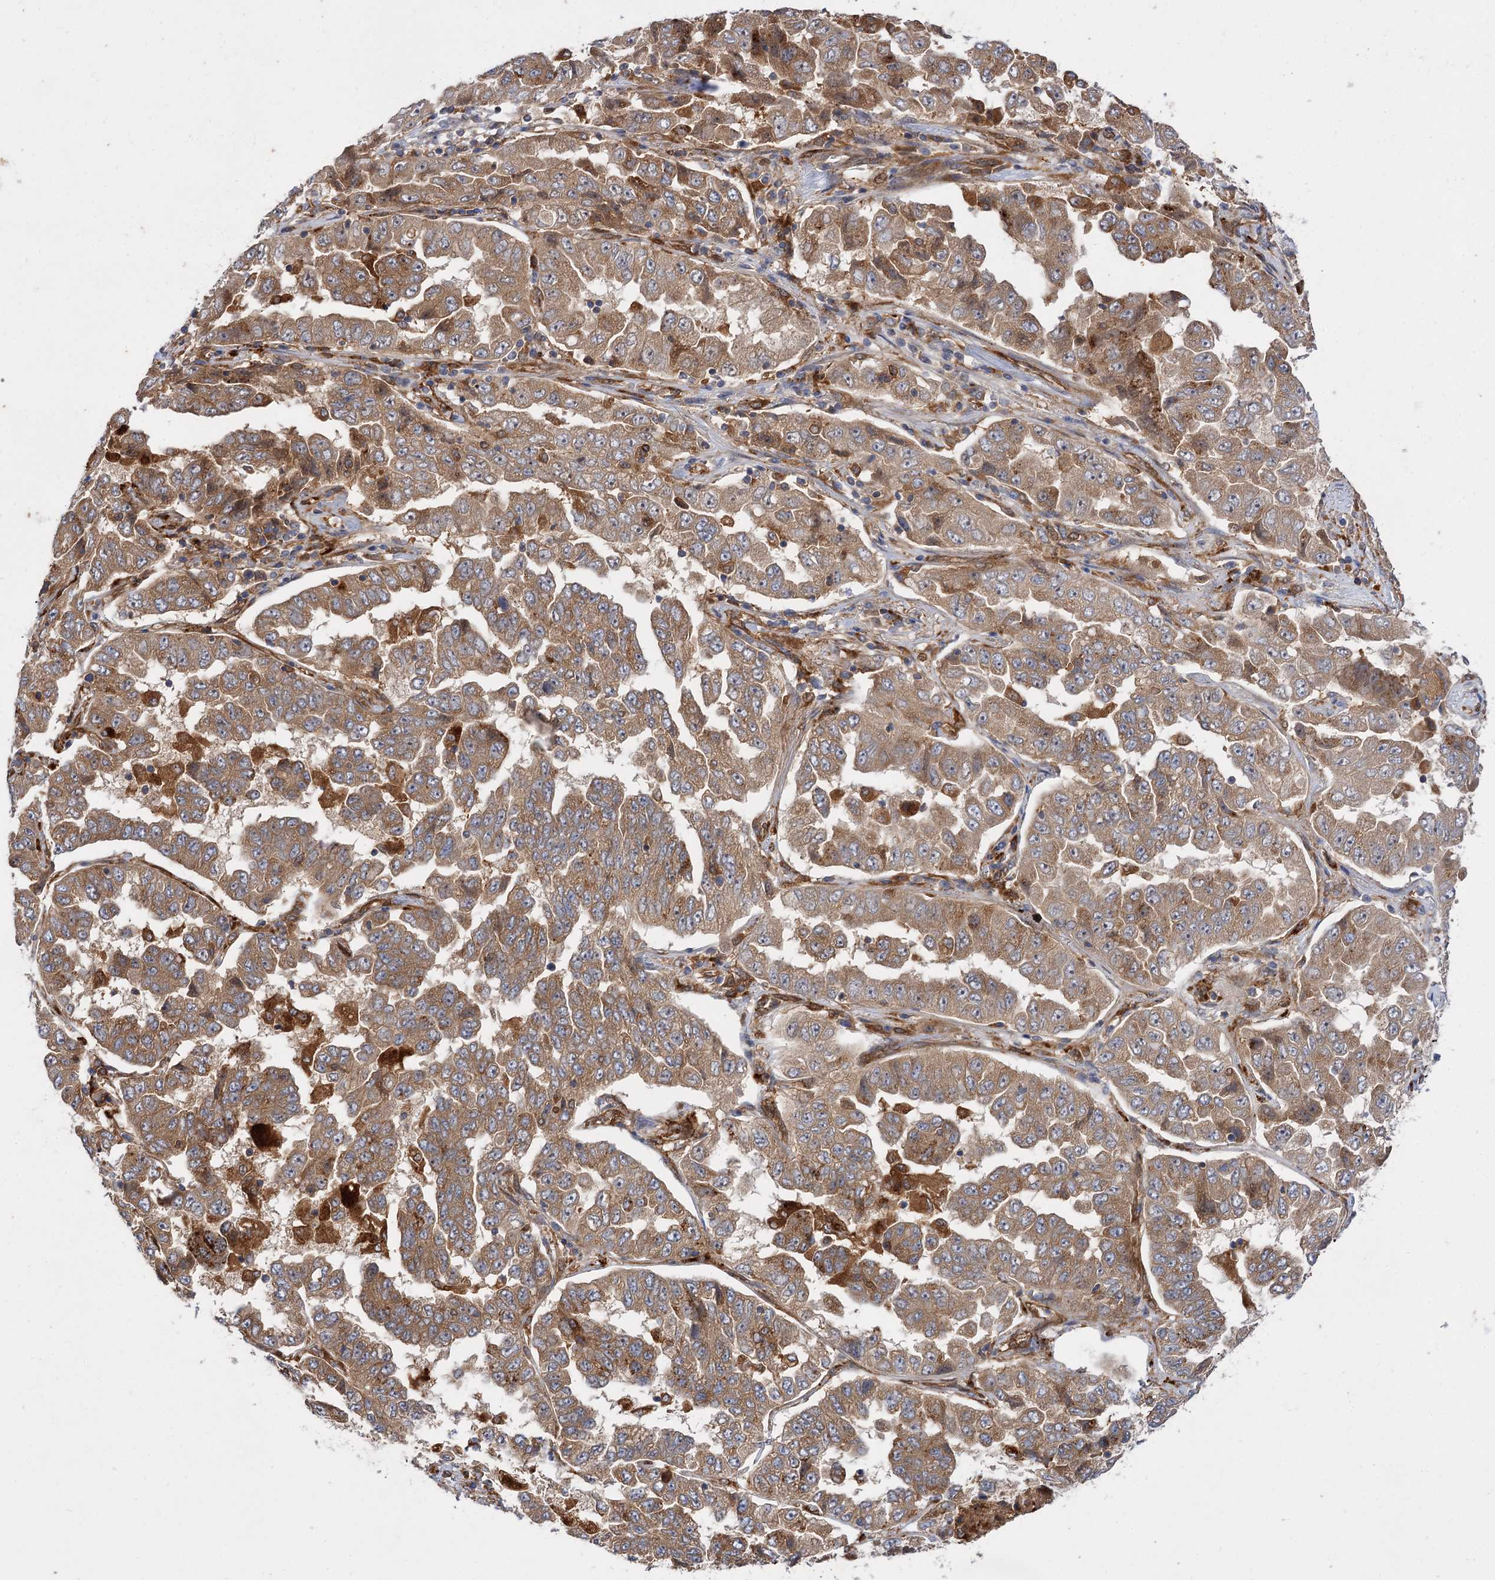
{"staining": {"intensity": "moderate", "quantity": ">75%", "location": "cytoplasmic/membranous"}, "tissue": "lung cancer", "cell_type": "Tumor cells", "image_type": "cancer", "snomed": [{"axis": "morphology", "description": "Adenocarcinoma, NOS"}, {"axis": "topography", "description": "Lung"}], "caption": "Lung cancer was stained to show a protein in brown. There is medium levels of moderate cytoplasmic/membranous staining in about >75% of tumor cells. (DAB IHC, brown staining for protein, blue staining for nuclei).", "gene": "PATL1", "patient": {"sex": "female", "age": 51}}